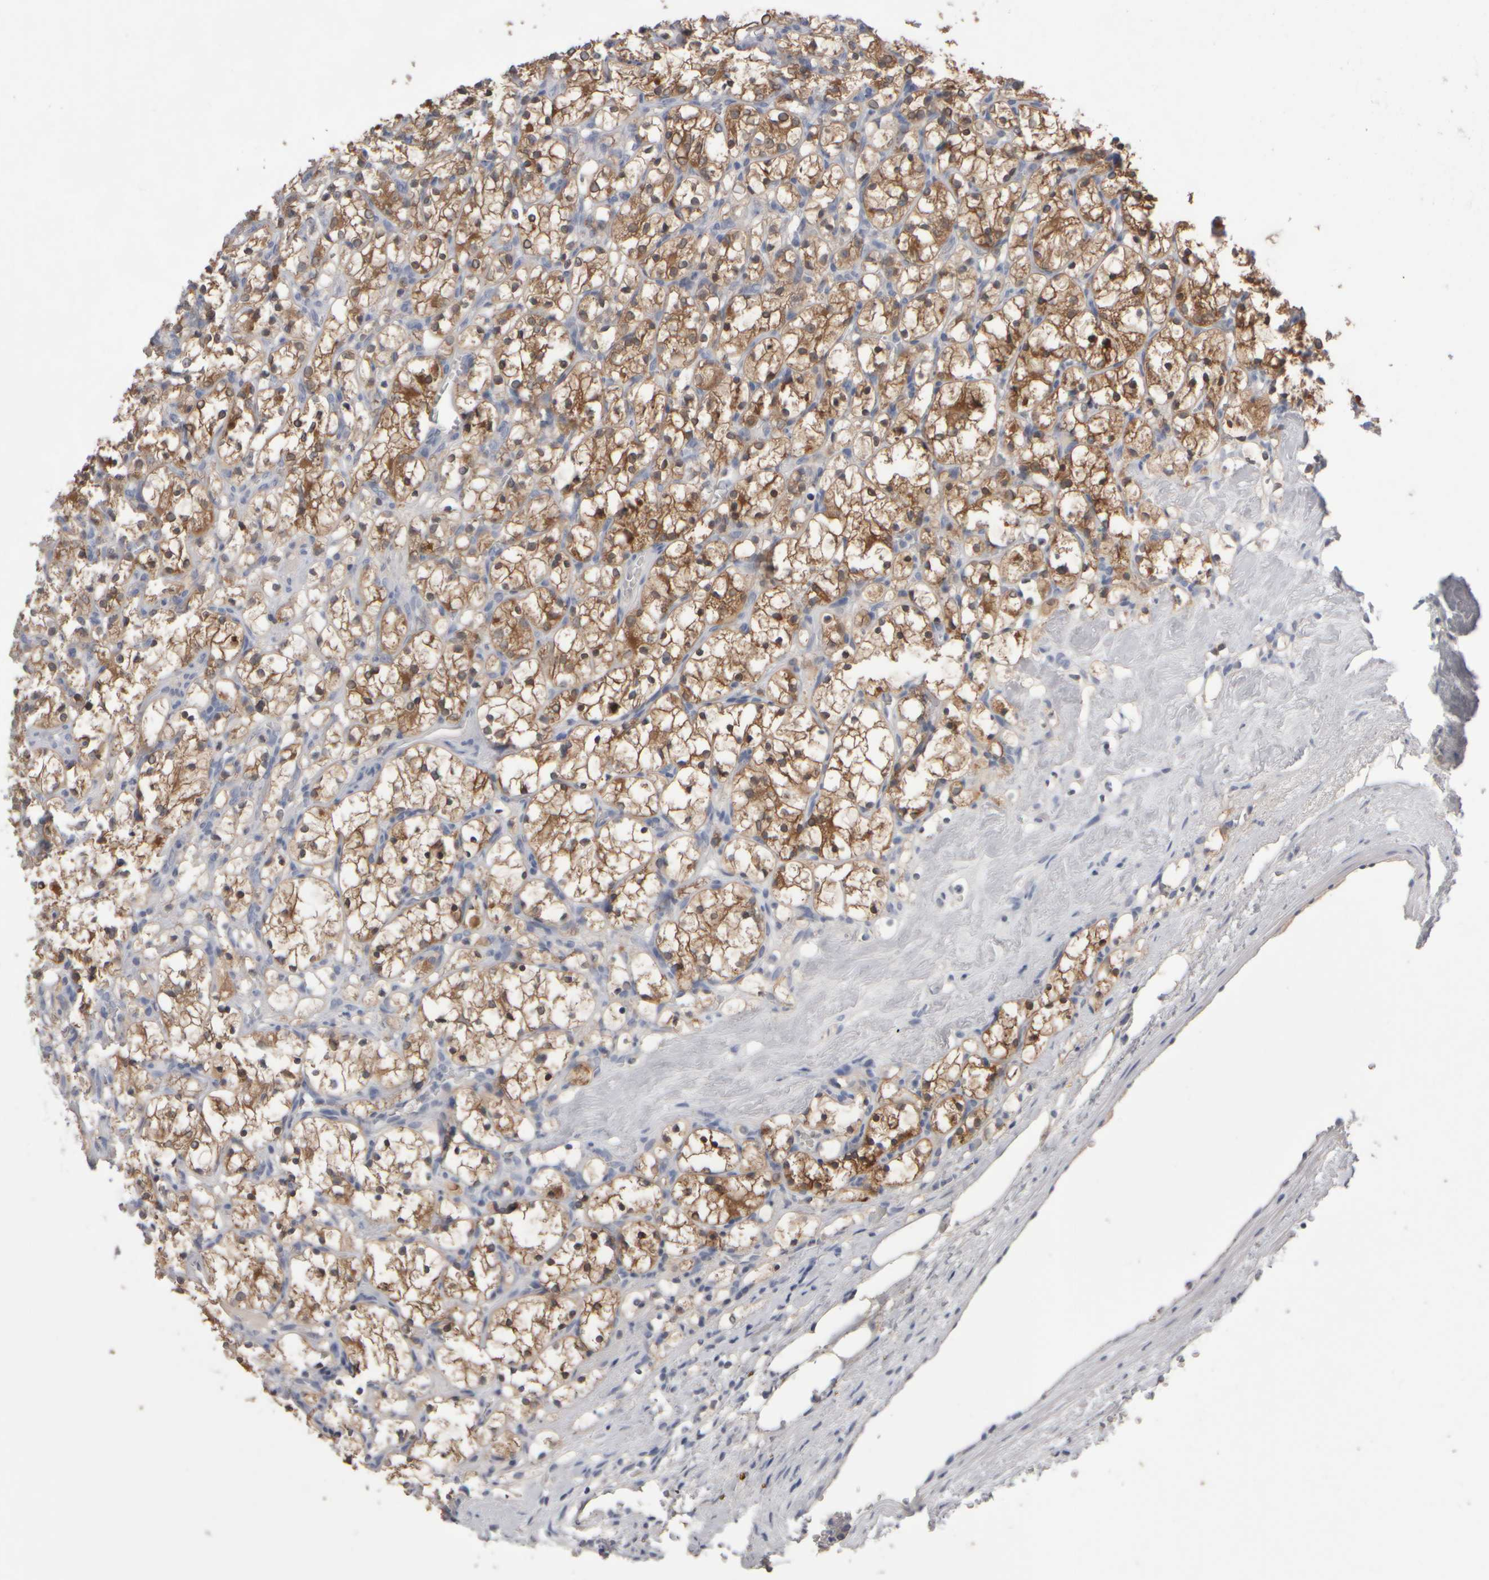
{"staining": {"intensity": "moderate", "quantity": ">75%", "location": "cytoplasmic/membranous"}, "tissue": "renal cancer", "cell_type": "Tumor cells", "image_type": "cancer", "snomed": [{"axis": "morphology", "description": "Adenocarcinoma, NOS"}, {"axis": "topography", "description": "Kidney"}], "caption": "Immunohistochemistry staining of renal cancer (adenocarcinoma), which reveals medium levels of moderate cytoplasmic/membranous expression in approximately >75% of tumor cells indicating moderate cytoplasmic/membranous protein expression. The staining was performed using DAB (brown) for protein detection and nuclei were counterstained in hematoxylin (blue).", "gene": "EPHX2", "patient": {"sex": "female", "age": 69}}